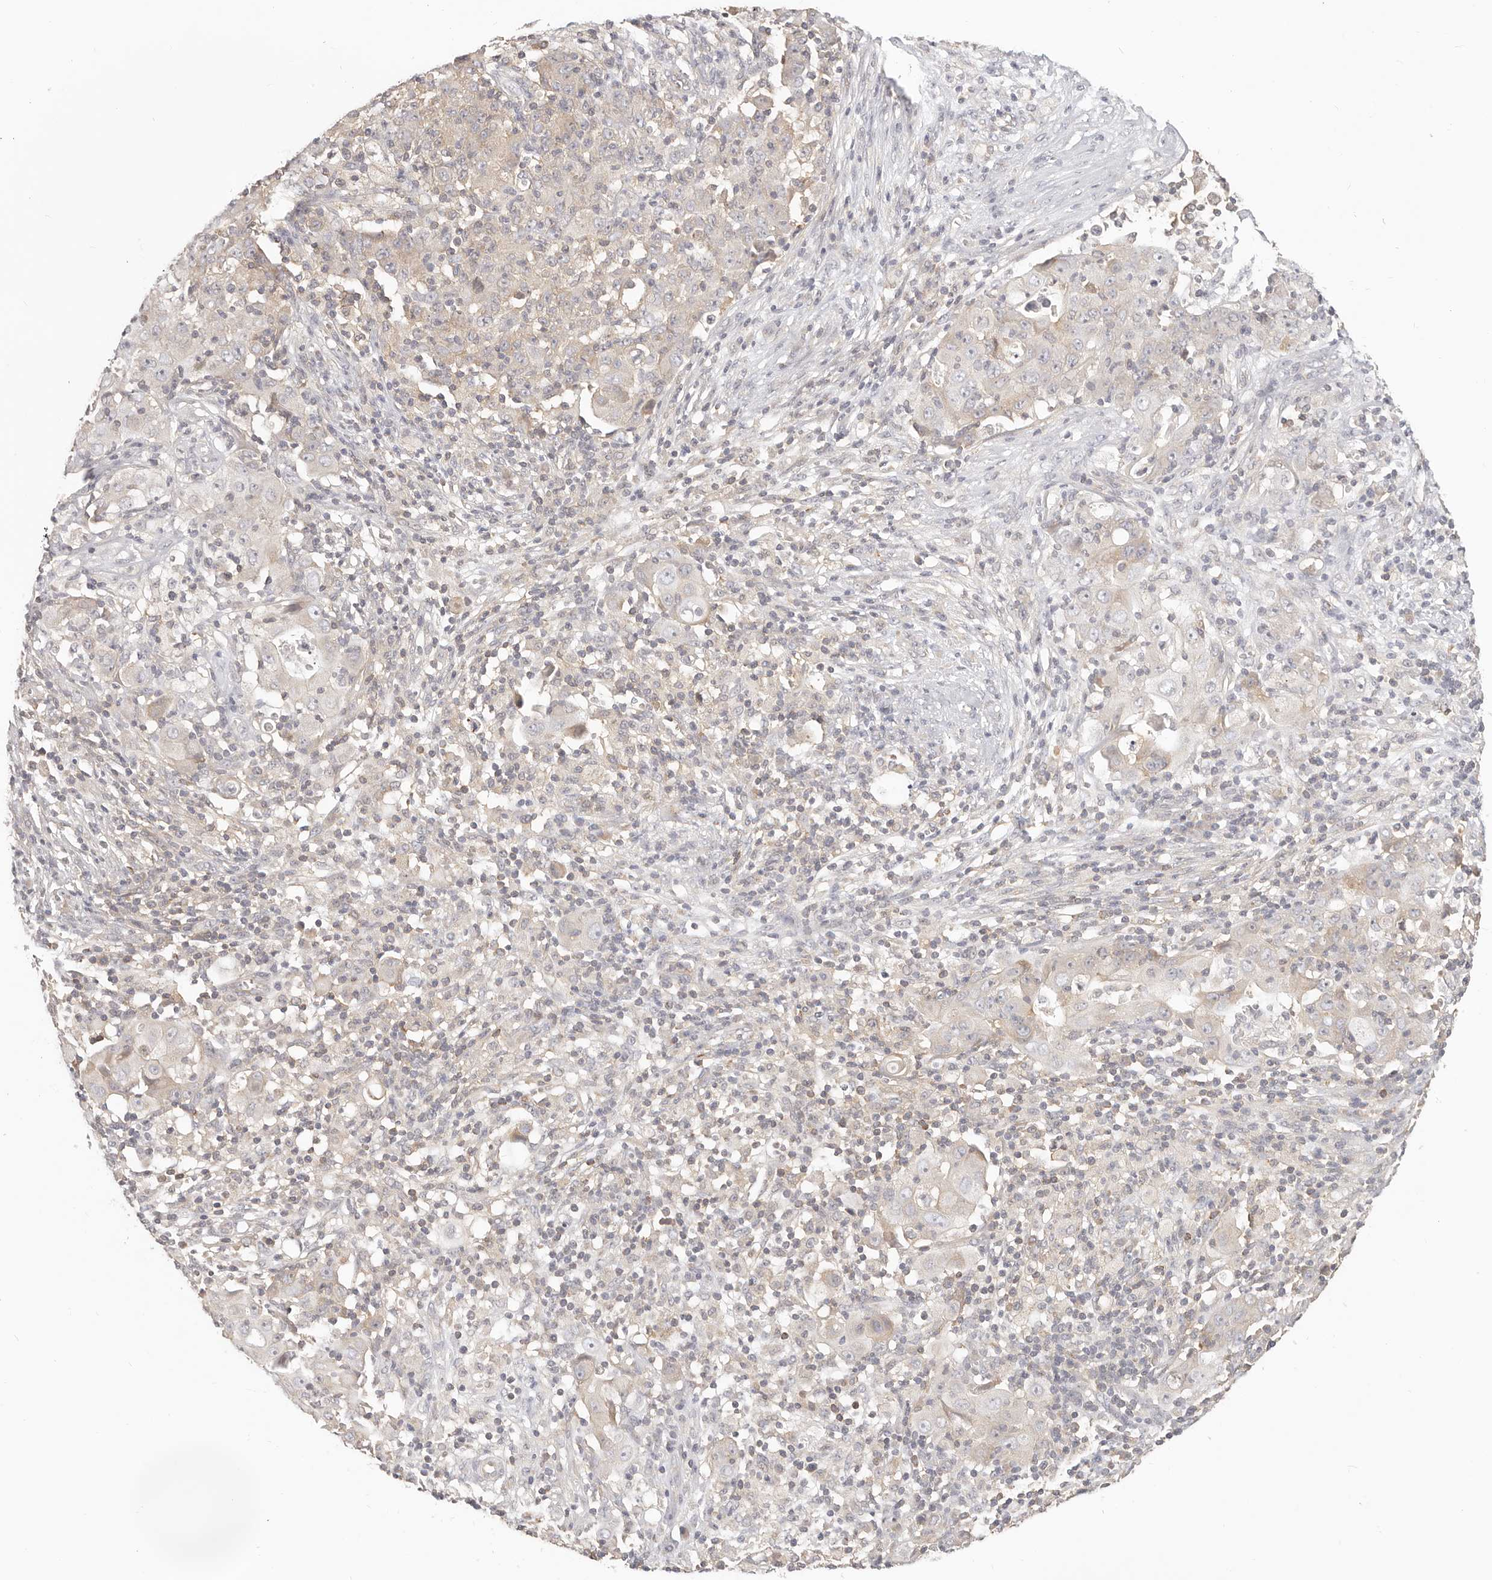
{"staining": {"intensity": "weak", "quantity": "<25%", "location": "cytoplasmic/membranous"}, "tissue": "ovarian cancer", "cell_type": "Tumor cells", "image_type": "cancer", "snomed": [{"axis": "morphology", "description": "Carcinoma, endometroid"}, {"axis": "topography", "description": "Ovary"}], "caption": "IHC of endometroid carcinoma (ovarian) reveals no positivity in tumor cells. (Immunohistochemistry (ihc), brightfield microscopy, high magnification).", "gene": "DTNBP1", "patient": {"sex": "female", "age": 42}}